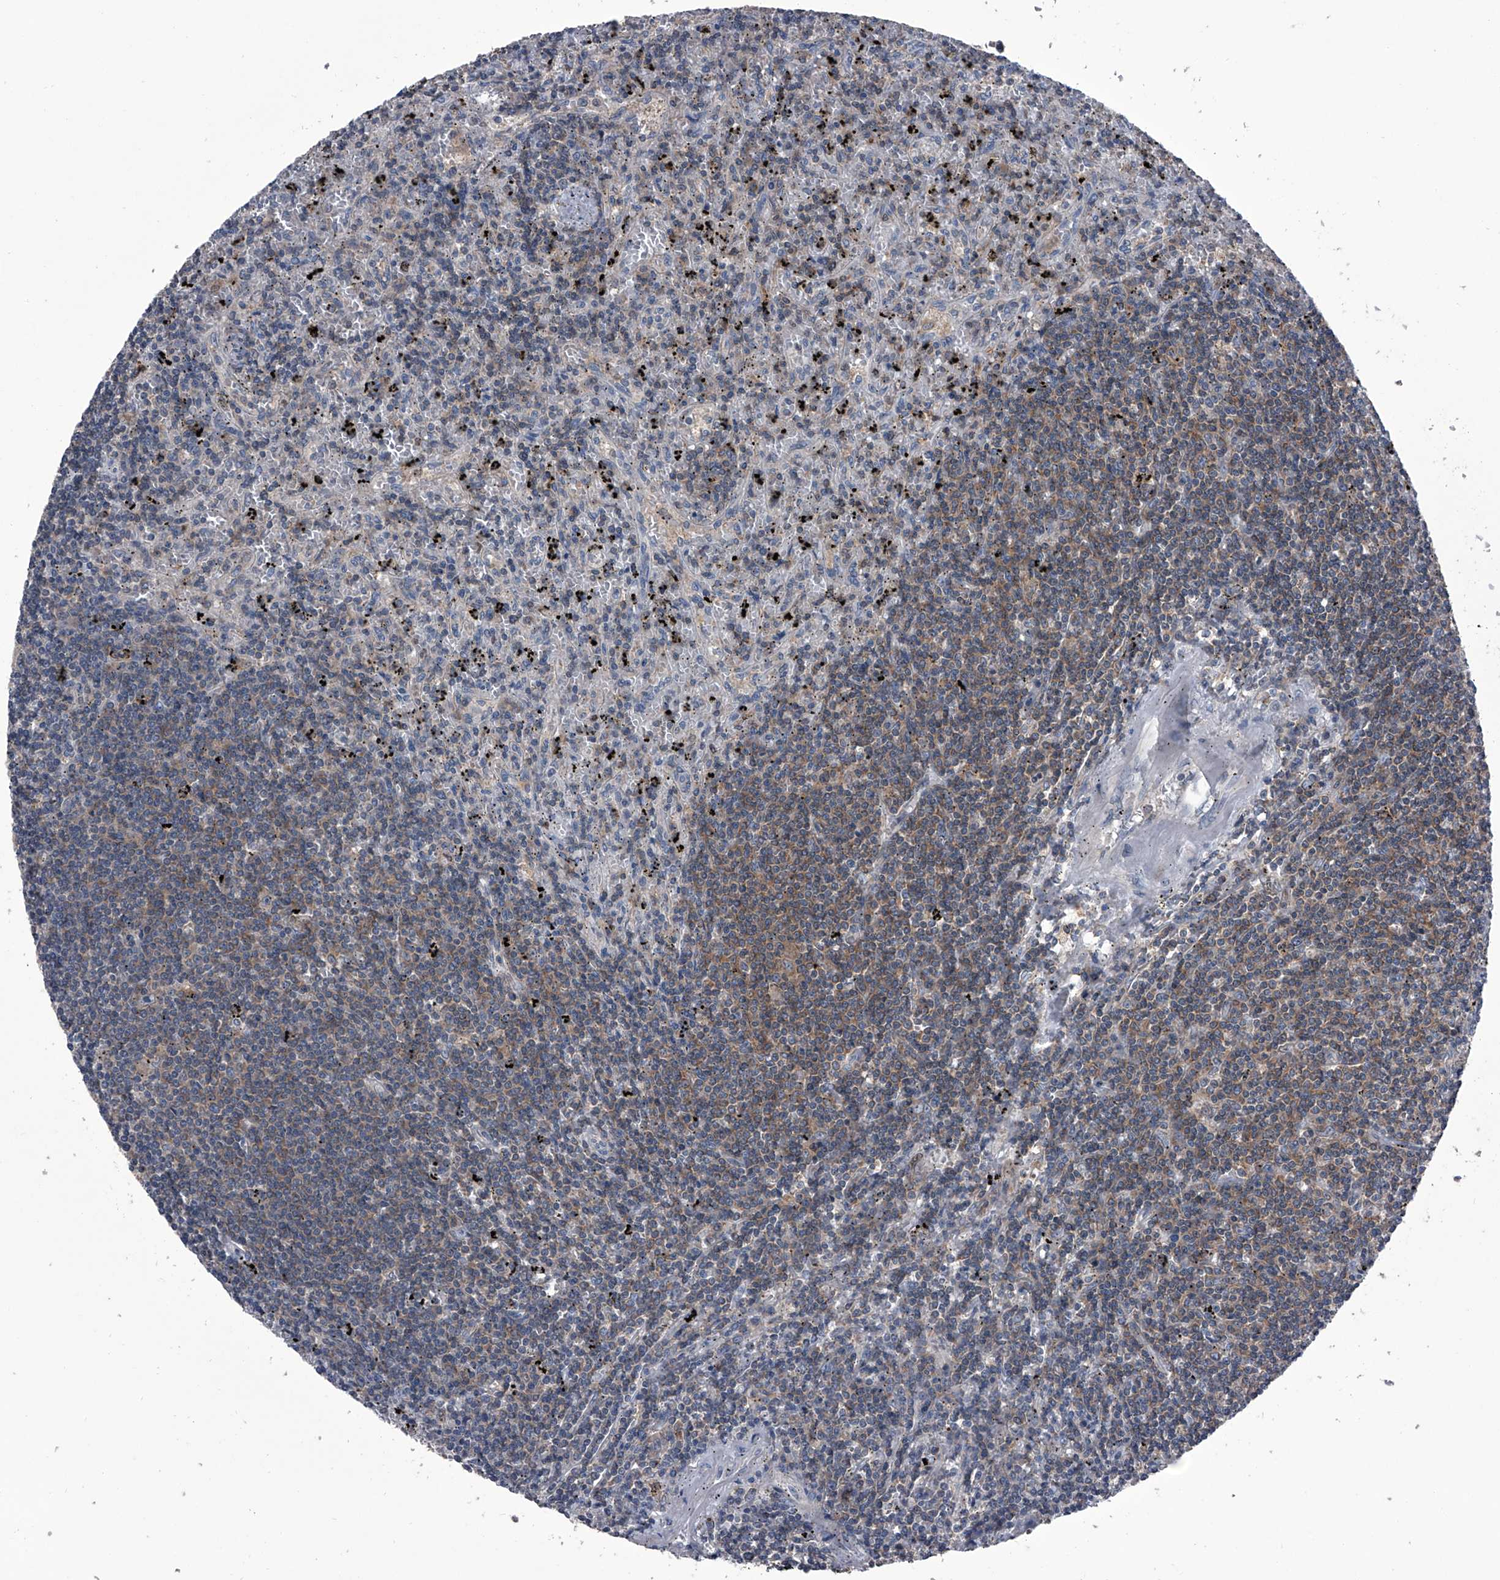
{"staining": {"intensity": "weak", "quantity": "<25%", "location": "cytoplasmic/membranous"}, "tissue": "lymphoma", "cell_type": "Tumor cells", "image_type": "cancer", "snomed": [{"axis": "morphology", "description": "Malignant lymphoma, non-Hodgkin's type, Low grade"}, {"axis": "topography", "description": "Spleen"}], "caption": "Immunohistochemistry (IHC) micrograph of malignant lymphoma, non-Hodgkin's type (low-grade) stained for a protein (brown), which reveals no positivity in tumor cells. (DAB immunohistochemistry, high magnification).", "gene": "PIP5K1A", "patient": {"sex": "male", "age": 76}}